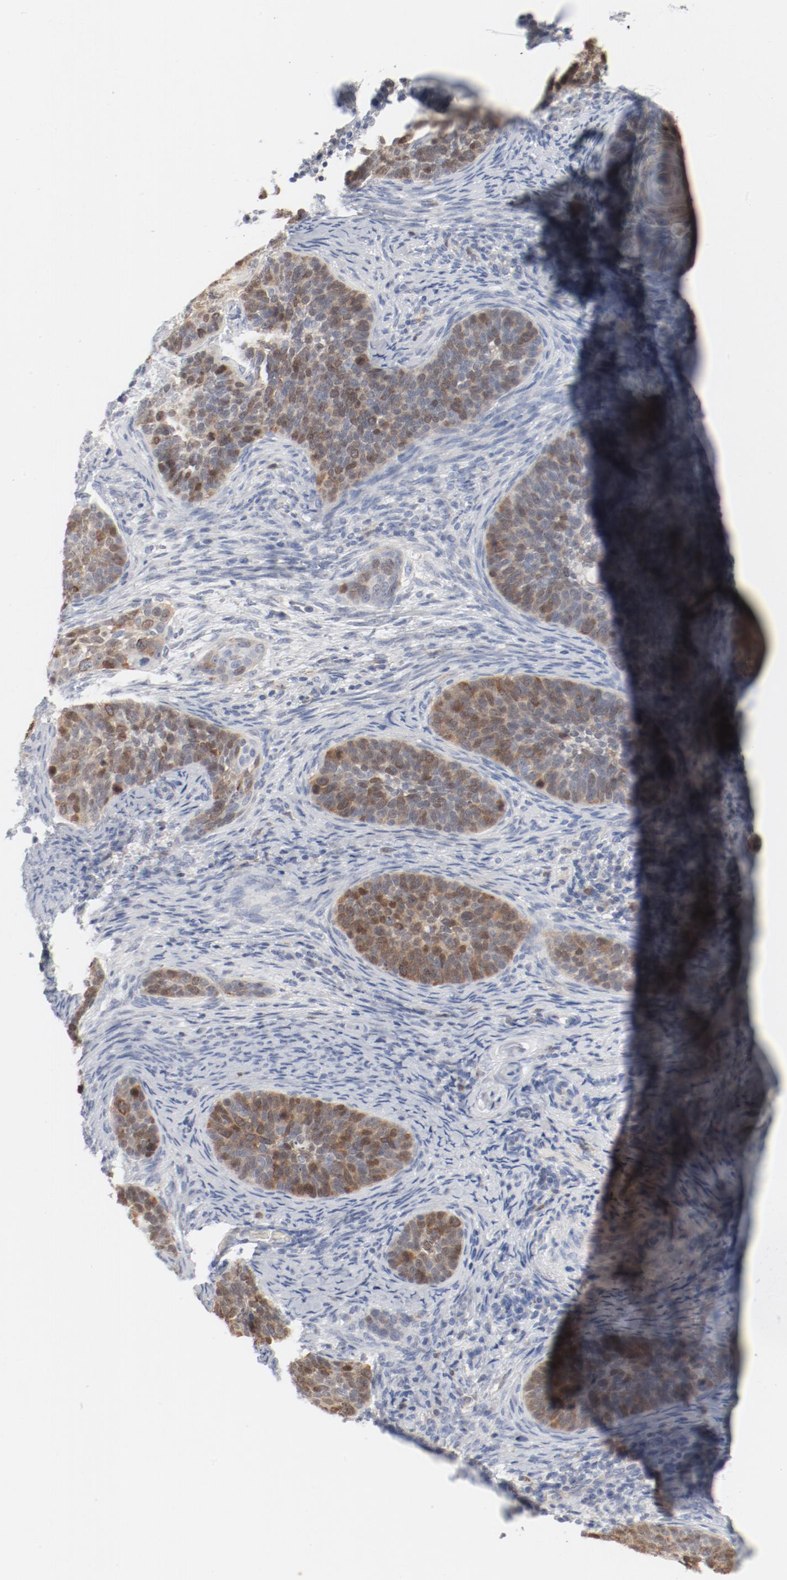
{"staining": {"intensity": "moderate", "quantity": "25%-75%", "location": "nuclear"}, "tissue": "cervical cancer", "cell_type": "Tumor cells", "image_type": "cancer", "snomed": [{"axis": "morphology", "description": "Squamous cell carcinoma, NOS"}, {"axis": "topography", "description": "Cervix"}], "caption": "Human cervical cancer (squamous cell carcinoma) stained with a brown dye demonstrates moderate nuclear positive expression in about 25%-75% of tumor cells.", "gene": "CDK1", "patient": {"sex": "female", "age": 33}}